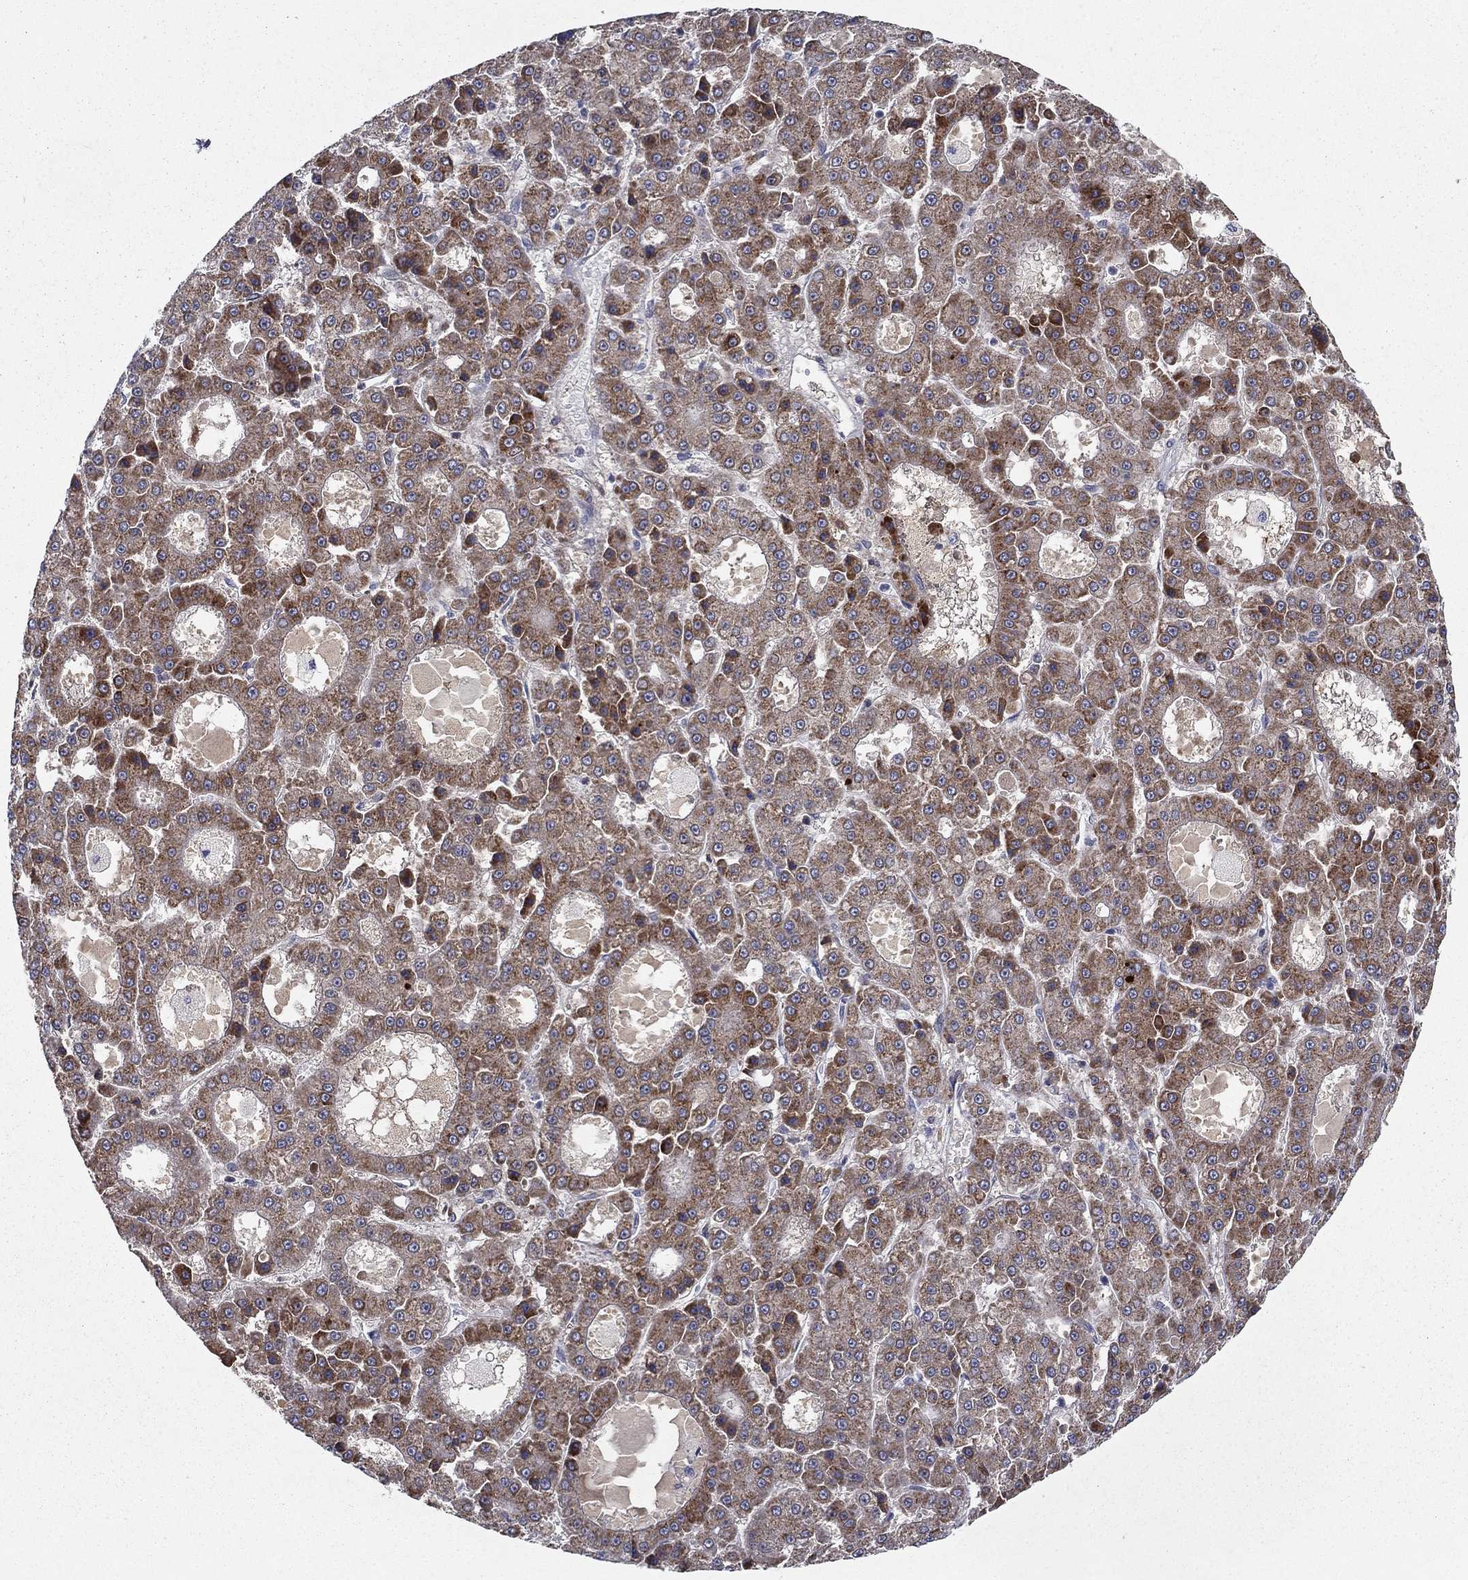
{"staining": {"intensity": "strong", "quantity": "<25%", "location": "cytoplasmic/membranous"}, "tissue": "liver cancer", "cell_type": "Tumor cells", "image_type": "cancer", "snomed": [{"axis": "morphology", "description": "Carcinoma, Hepatocellular, NOS"}, {"axis": "topography", "description": "Liver"}], "caption": "Immunohistochemistry image of neoplastic tissue: human hepatocellular carcinoma (liver) stained using immunohistochemistry exhibits medium levels of strong protein expression localized specifically in the cytoplasmic/membranous of tumor cells, appearing as a cytoplasmic/membranous brown color.", "gene": "LACTB2", "patient": {"sex": "male", "age": 70}}